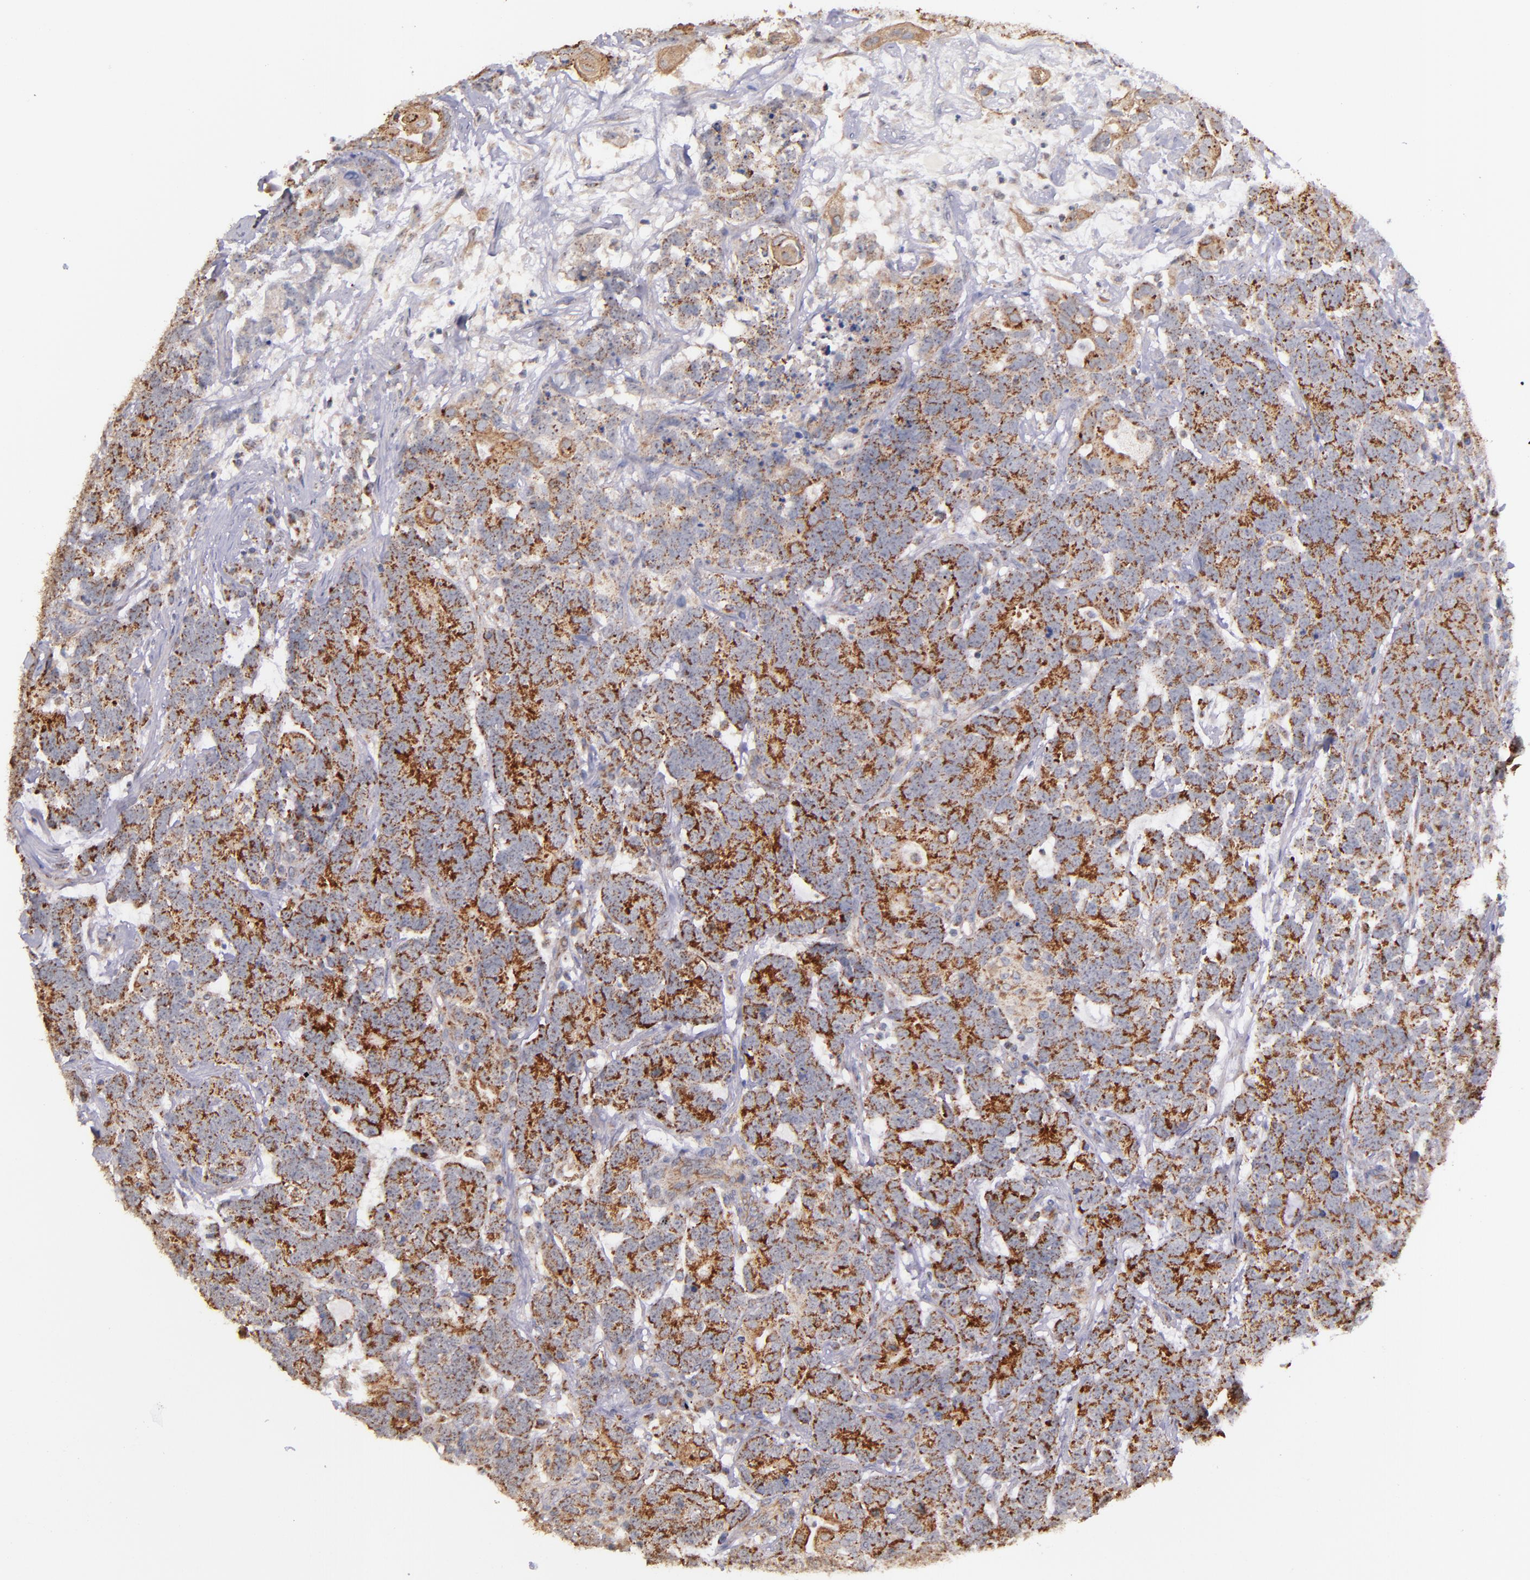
{"staining": {"intensity": "strong", "quantity": ">75%", "location": "cytoplasmic/membranous"}, "tissue": "testis cancer", "cell_type": "Tumor cells", "image_type": "cancer", "snomed": [{"axis": "morphology", "description": "Carcinoma, Embryonal, NOS"}, {"axis": "topography", "description": "Testis"}], "caption": "The image exhibits staining of testis embryonal carcinoma, revealing strong cytoplasmic/membranous protein staining (brown color) within tumor cells. (DAB = brown stain, brightfield microscopy at high magnification).", "gene": "SHC1", "patient": {"sex": "male", "age": 26}}